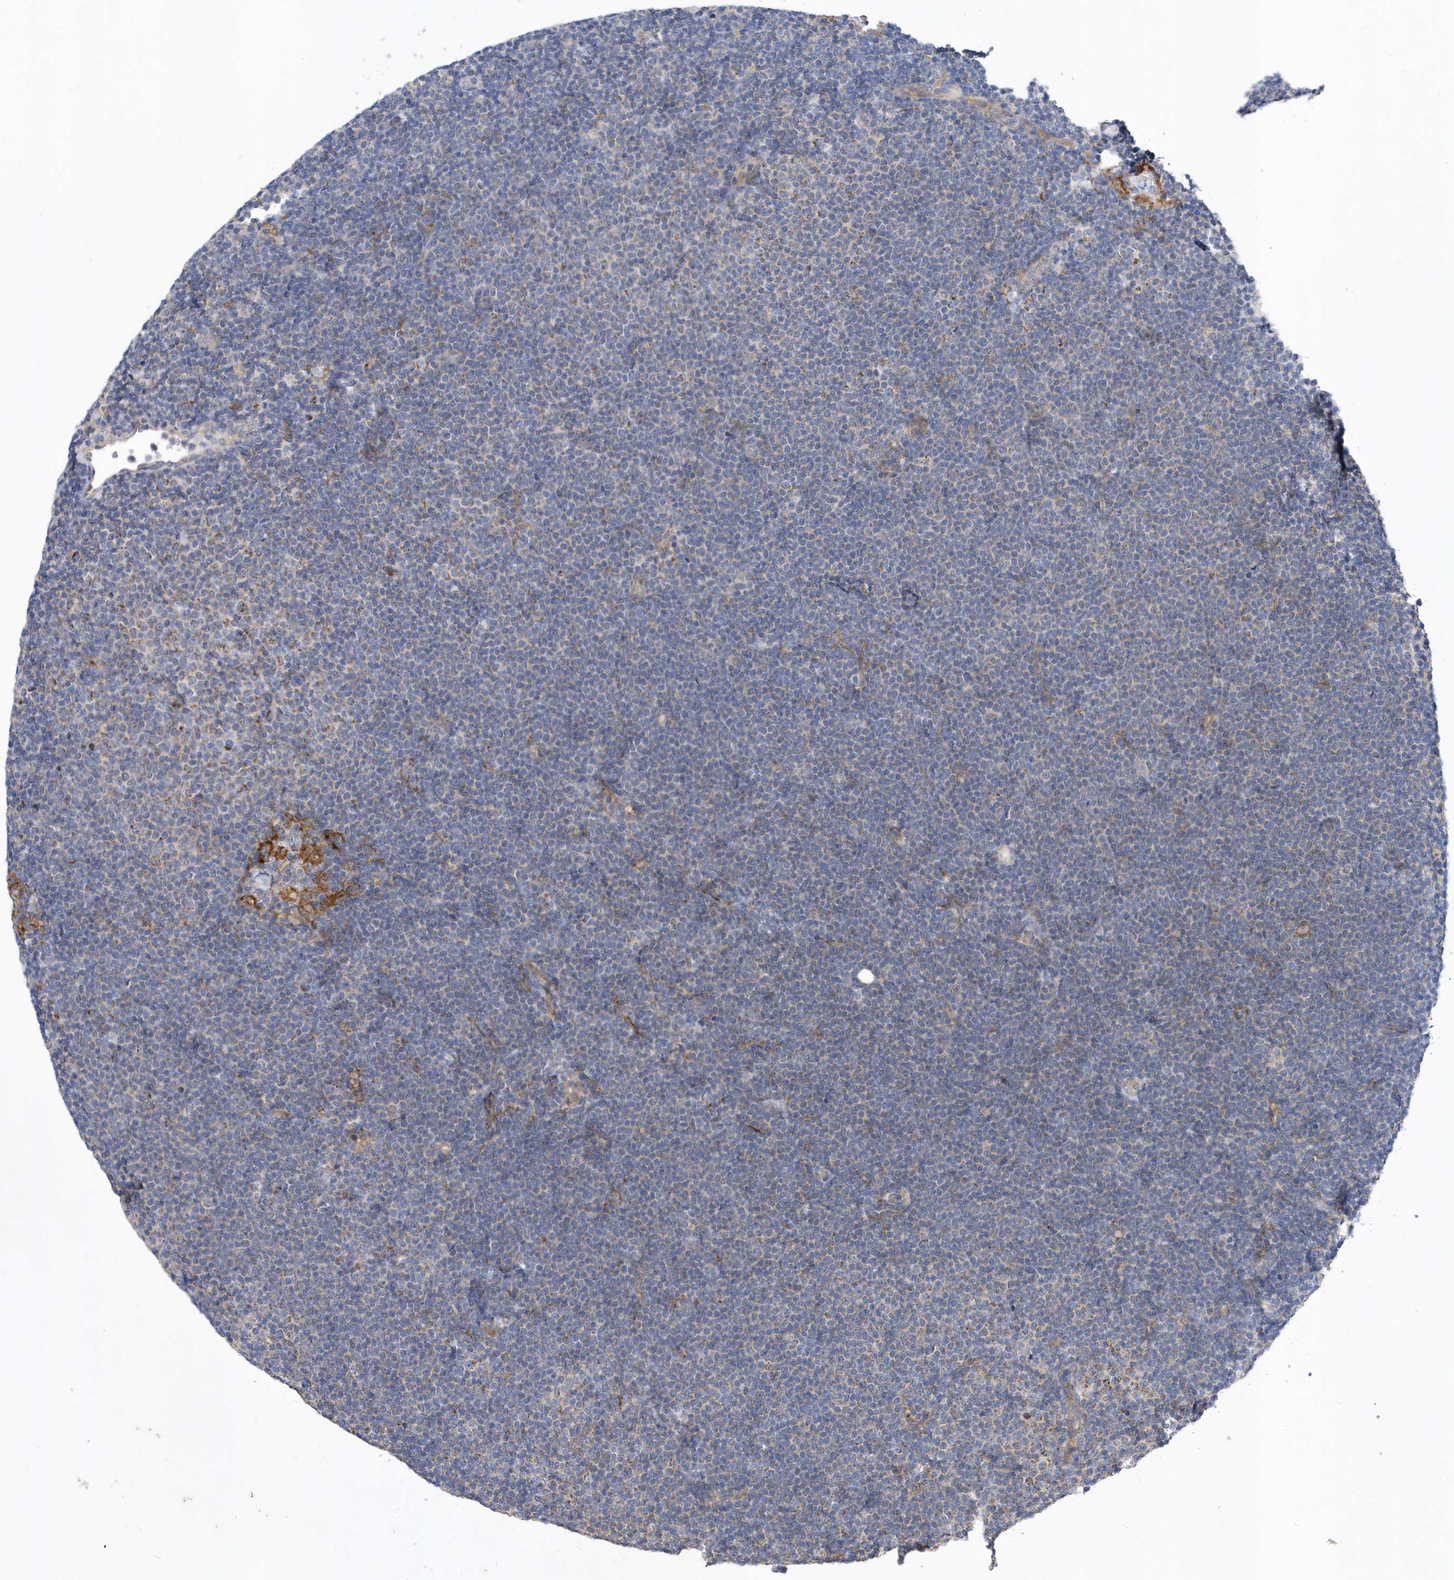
{"staining": {"intensity": "weak", "quantity": "<25%", "location": "cytoplasmic/membranous"}, "tissue": "lymphoma", "cell_type": "Tumor cells", "image_type": "cancer", "snomed": [{"axis": "morphology", "description": "Malignant lymphoma, non-Hodgkin's type, Low grade"}, {"axis": "topography", "description": "Lymph node"}], "caption": "Immunohistochemistry (IHC) histopathology image of neoplastic tissue: low-grade malignant lymphoma, non-Hodgkin's type stained with DAB (3,3'-diaminobenzidine) reveals no significant protein expression in tumor cells.", "gene": "LONRF2", "patient": {"sex": "female", "age": 53}}